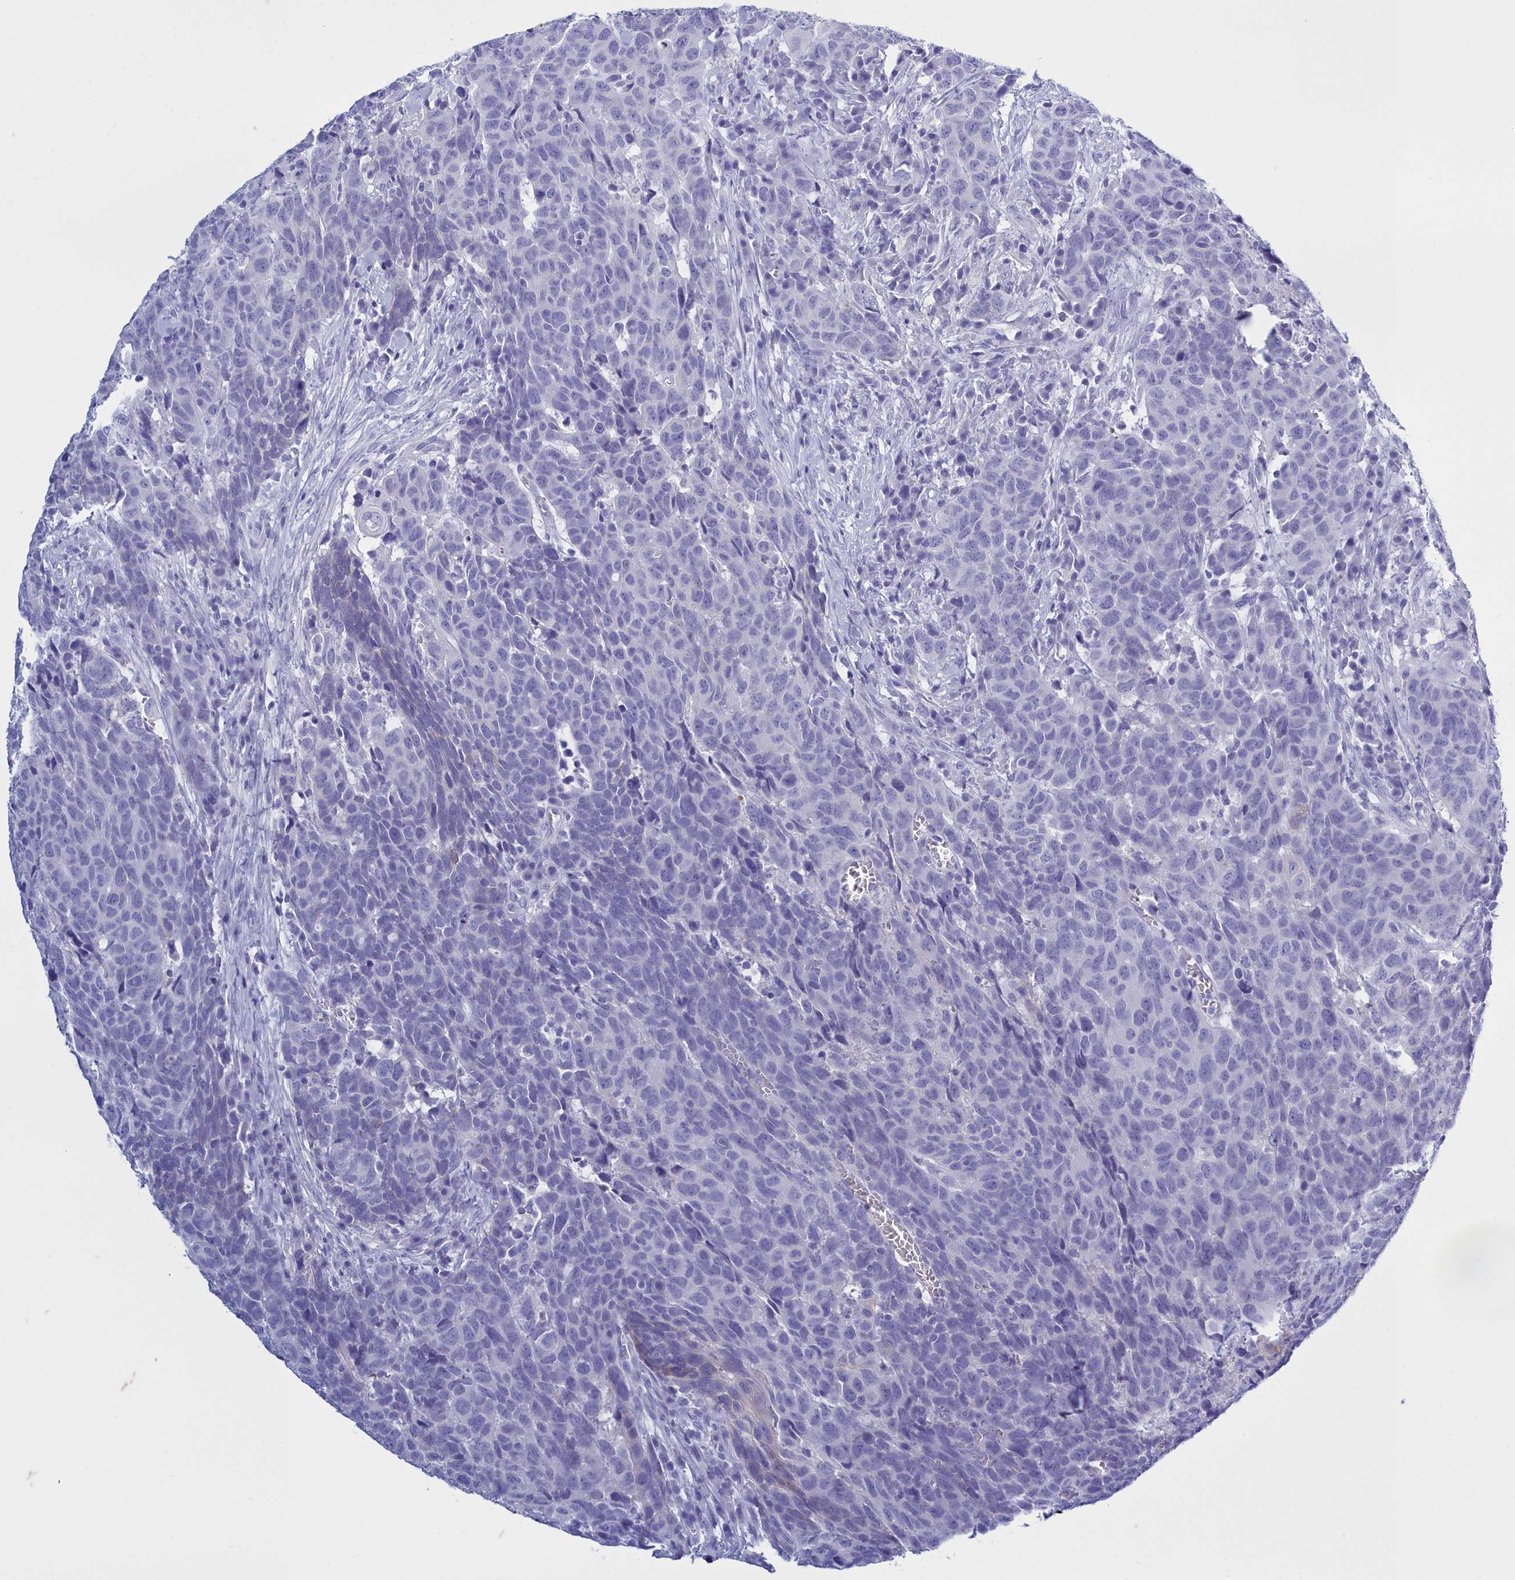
{"staining": {"intensity": "negative", "quantity": "none", "location": "none"}, "tissue": "head and neck cancer", "cell_type": "Tumor cells", "image_type": "cancer", "snomed": [{"axis": "morphology", "description": "Squamous cell carcinoma, NOS"}, {"axis": "topography", "description": "Head-Neck"}], "caption": "Human head and neck cancer (squamous cell carcinoma) stained for a protein using immunohistochemistry (IHC) reveals no expression in tumor cells.", "gene": "TMEM97", "patient": {"sex": "male", "age": 66}}